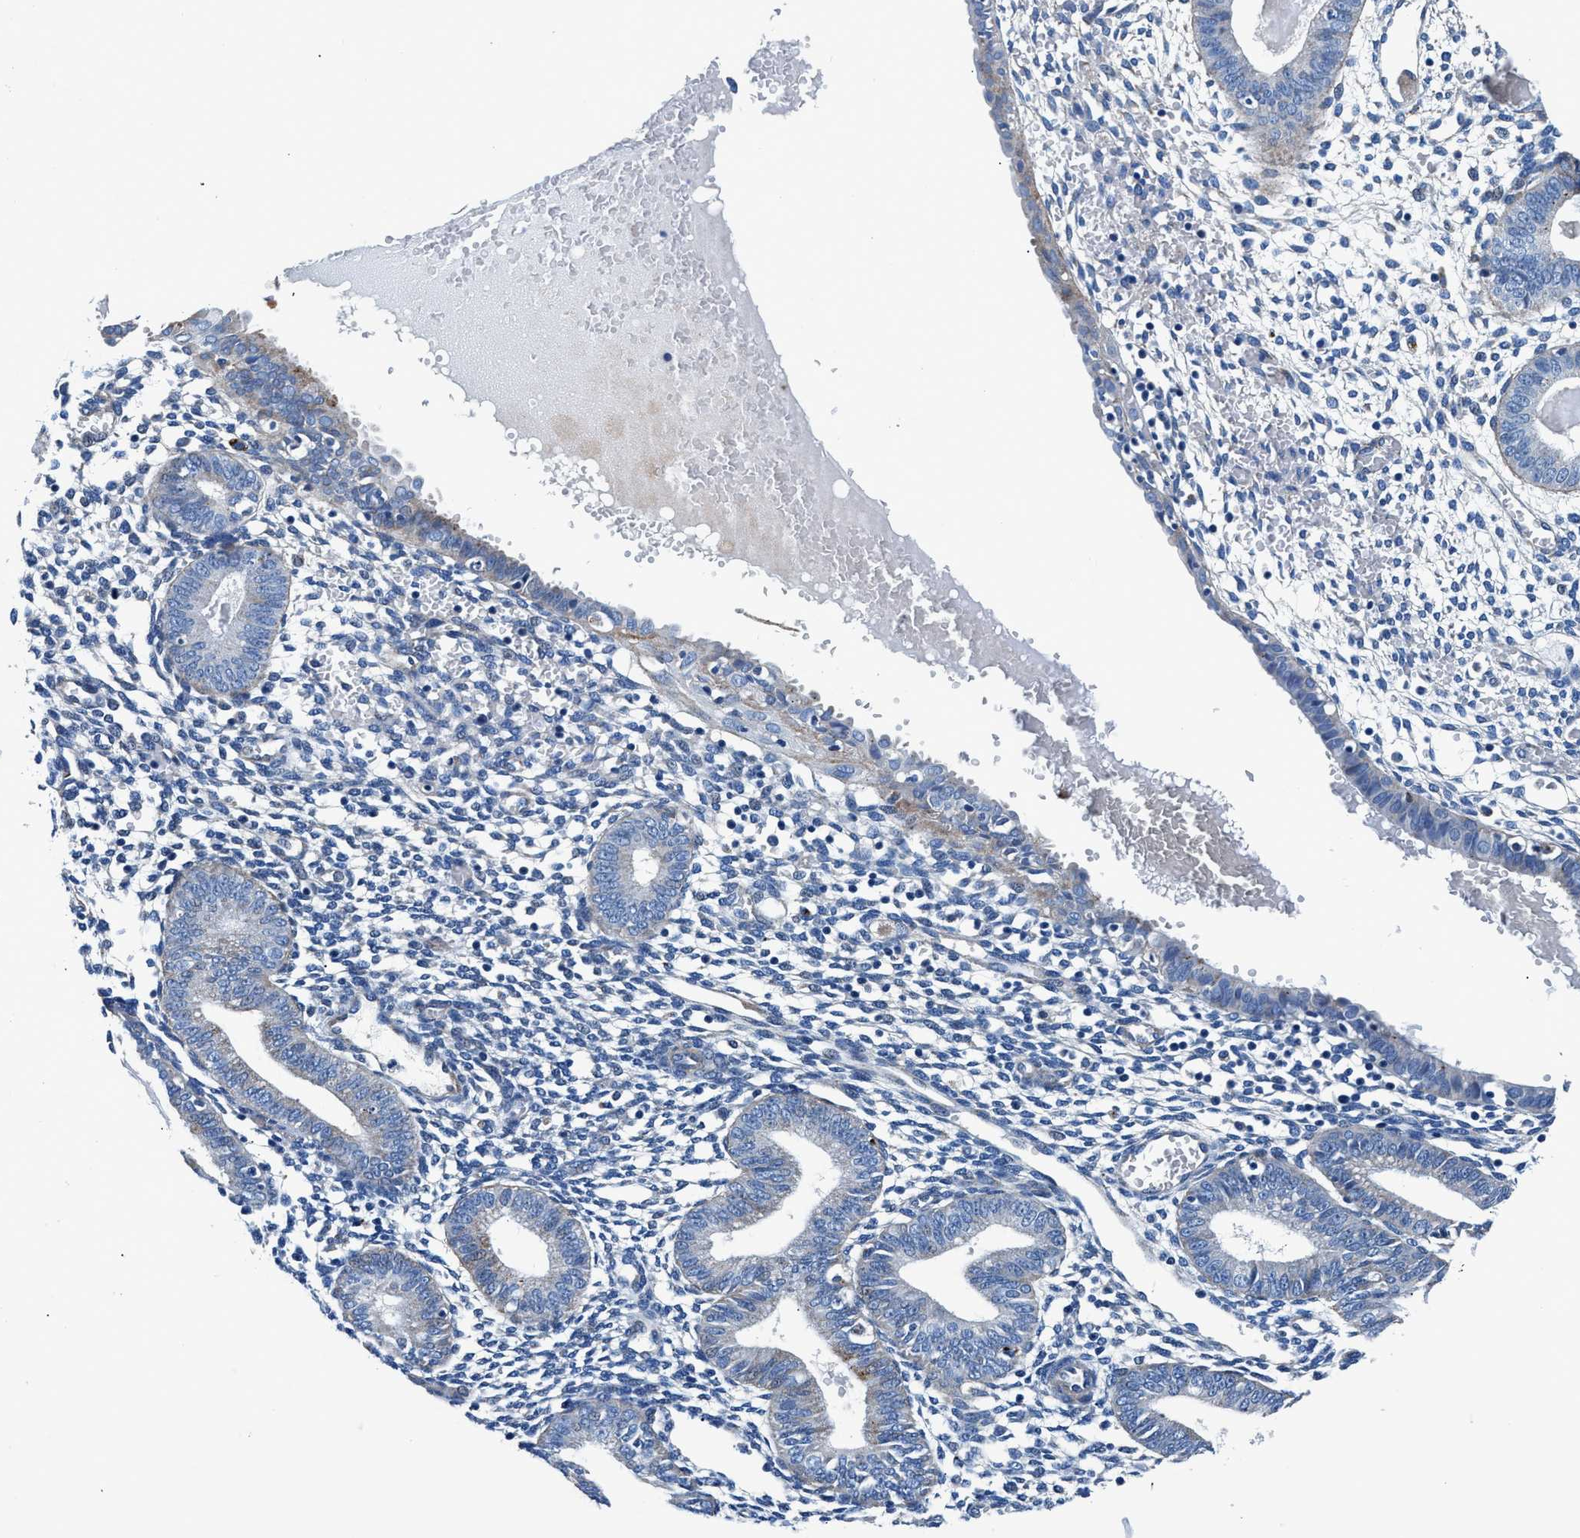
{"staining": {"intensity": "negative", "quantity": "none", "location": "none"}, "tissue": "endometrium", "cell_type": "Cells in endometrial stroma", "image_type": "normal", "snomed": [{"axis": "morphology", "description": "Normal tissue, NOS"}, {"axis": "topography", "description": "Endometrium"}], "caption": "Immunohistochemistry of unremarkable endometrium shows no staining in cells in endometrial stroma. The staining was performed using DAB (3,3'-diaminobenzidine) to visualize the protein expression in brown, while the nuclei were stained in blue with hematoxylin (Magnification: 20x).", "gene": "DAG1", "patient": {"sex": "female", "age": 61}}